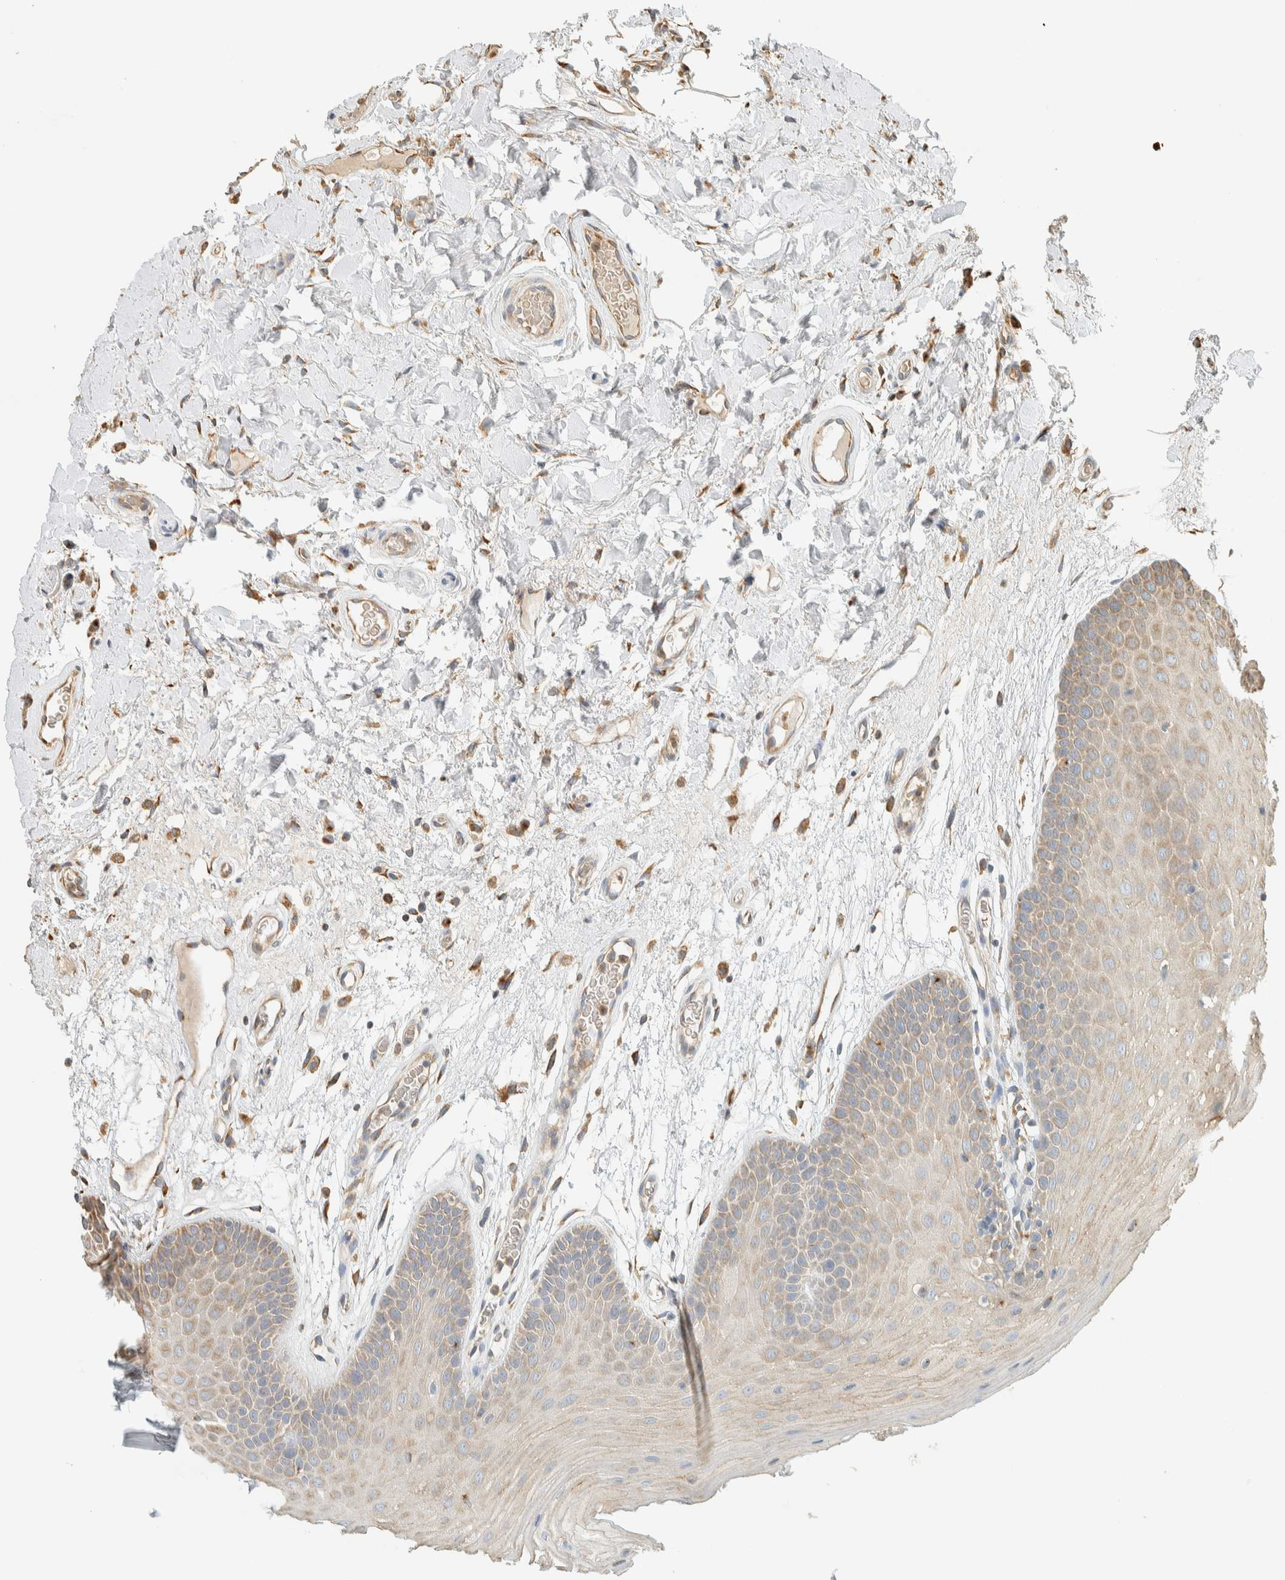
{"staining": {"intensity": "weak", "quantity": "<25%", "location": "cytoplasmic/membranous"}, "tissue": "oral mucosa", "cell_type": "Squamous epithelial cells", "image_type": "normal", "snomed": [{"axis": "morphology", "description": "Normal tissue, NOS"}, {"axis": "morphology", "description": "Squamous cell carcinoma, NOS"}, {"axis": "topography", "description": "Oral tissue"}, {"axis": "topography", "description": "Head-Neck"}], "caption": "Immunohistochemistry (IHC) photomicrograph of unremarkable human oral mucosa stained for a protein (brown), which reveals no staining in squamous epithelial cells.", "gene": "RAB11FIP1", "patient": {"sex": "male", "age": 71}}